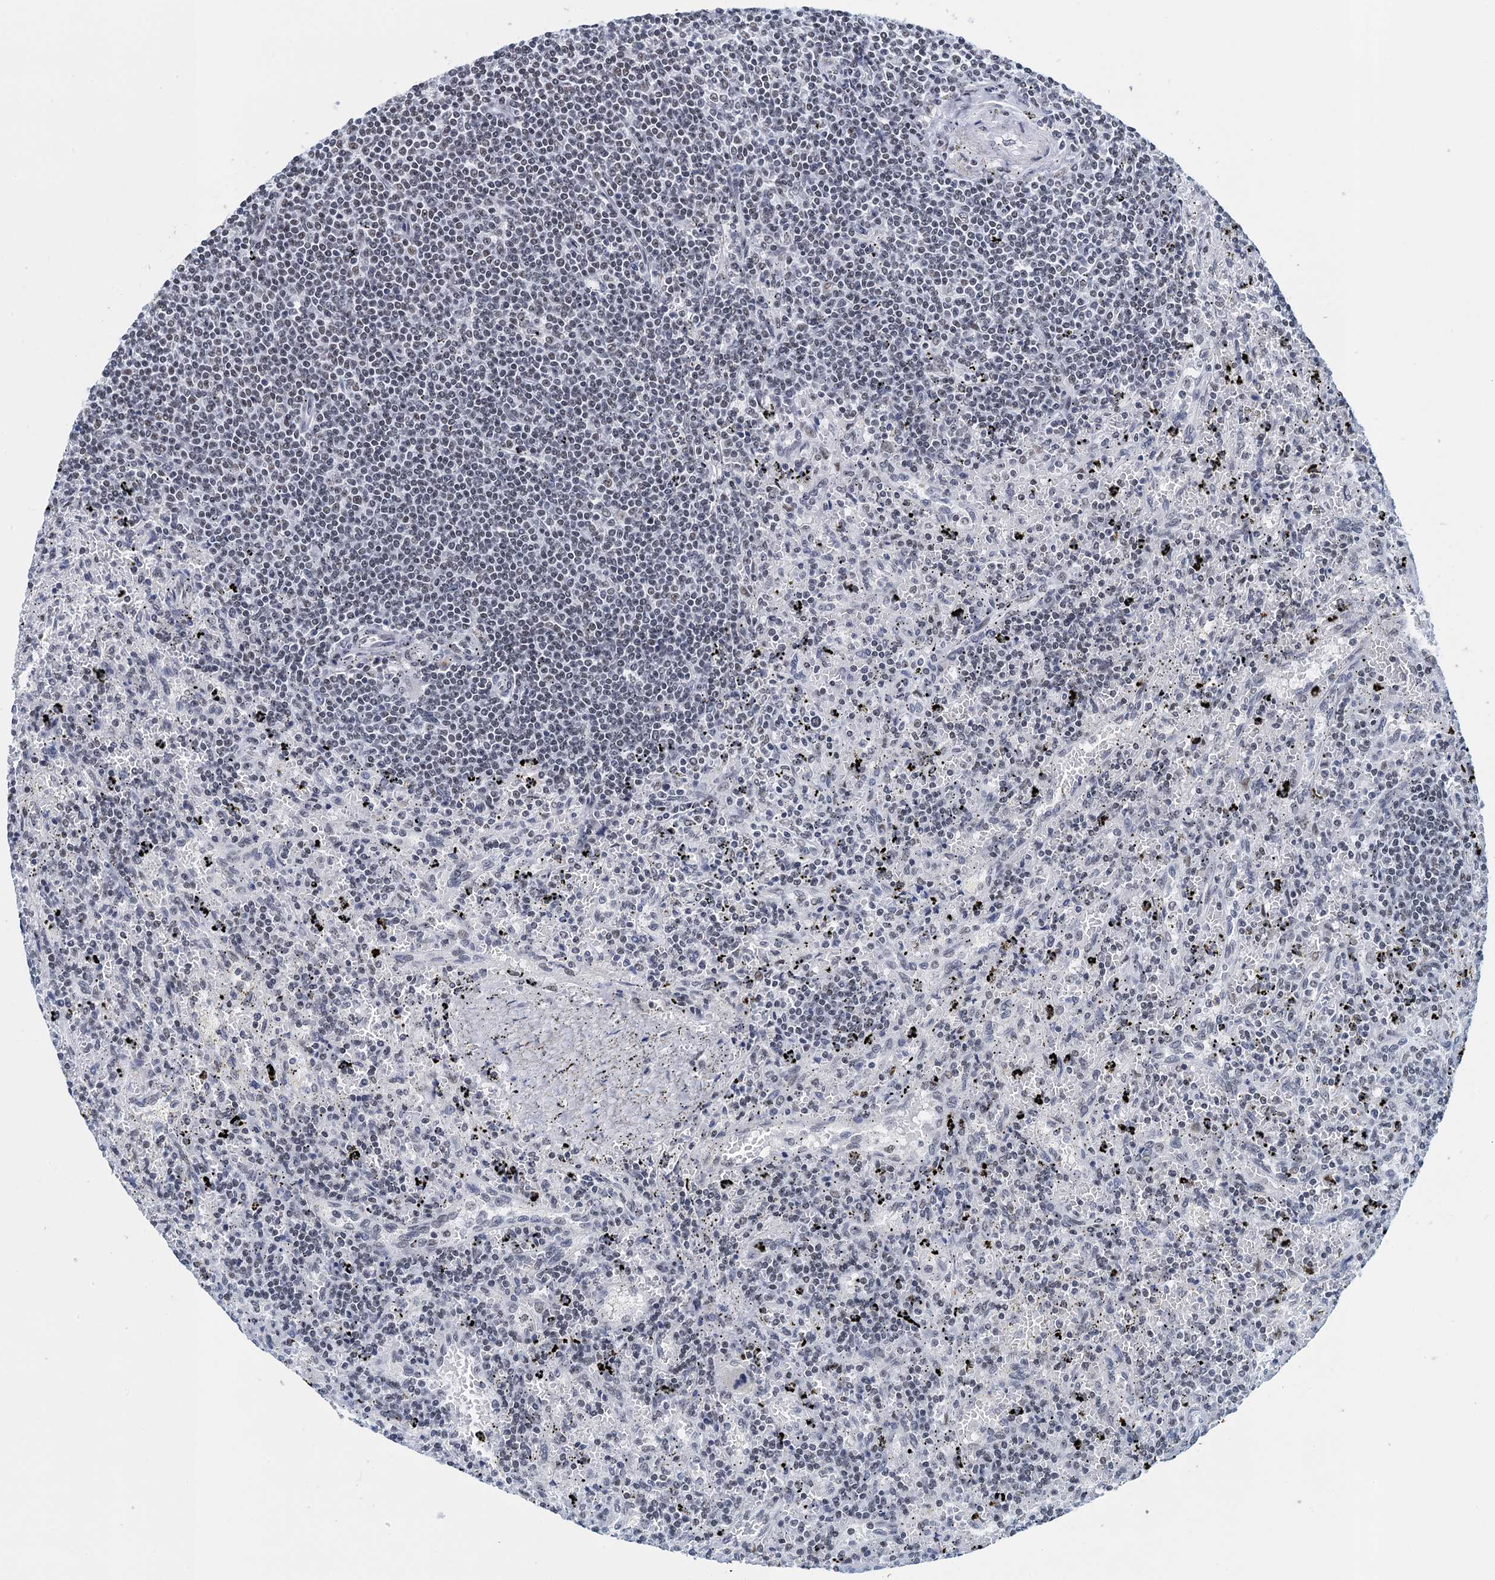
{"staining": {"intensity": "negative", "quantity": "none", "location": "none"}, "tissue": "lymphoma", "cell_type": "Tumor cells", "image_type": "cancer", "snomed": [{"axis": "morphology", "description": "Malignant lymphoma, non-Hodgkin's type, Low grade"}, {"axis": "topography", "description": "Spleen"}], "caption": "An image of human malignant lymphoma, non-Hodgkin's type (low-grade) is negative for staining in tumor cells.", "gene": "EPS8L1", "patient": {"sex": "male", "age": 76}}